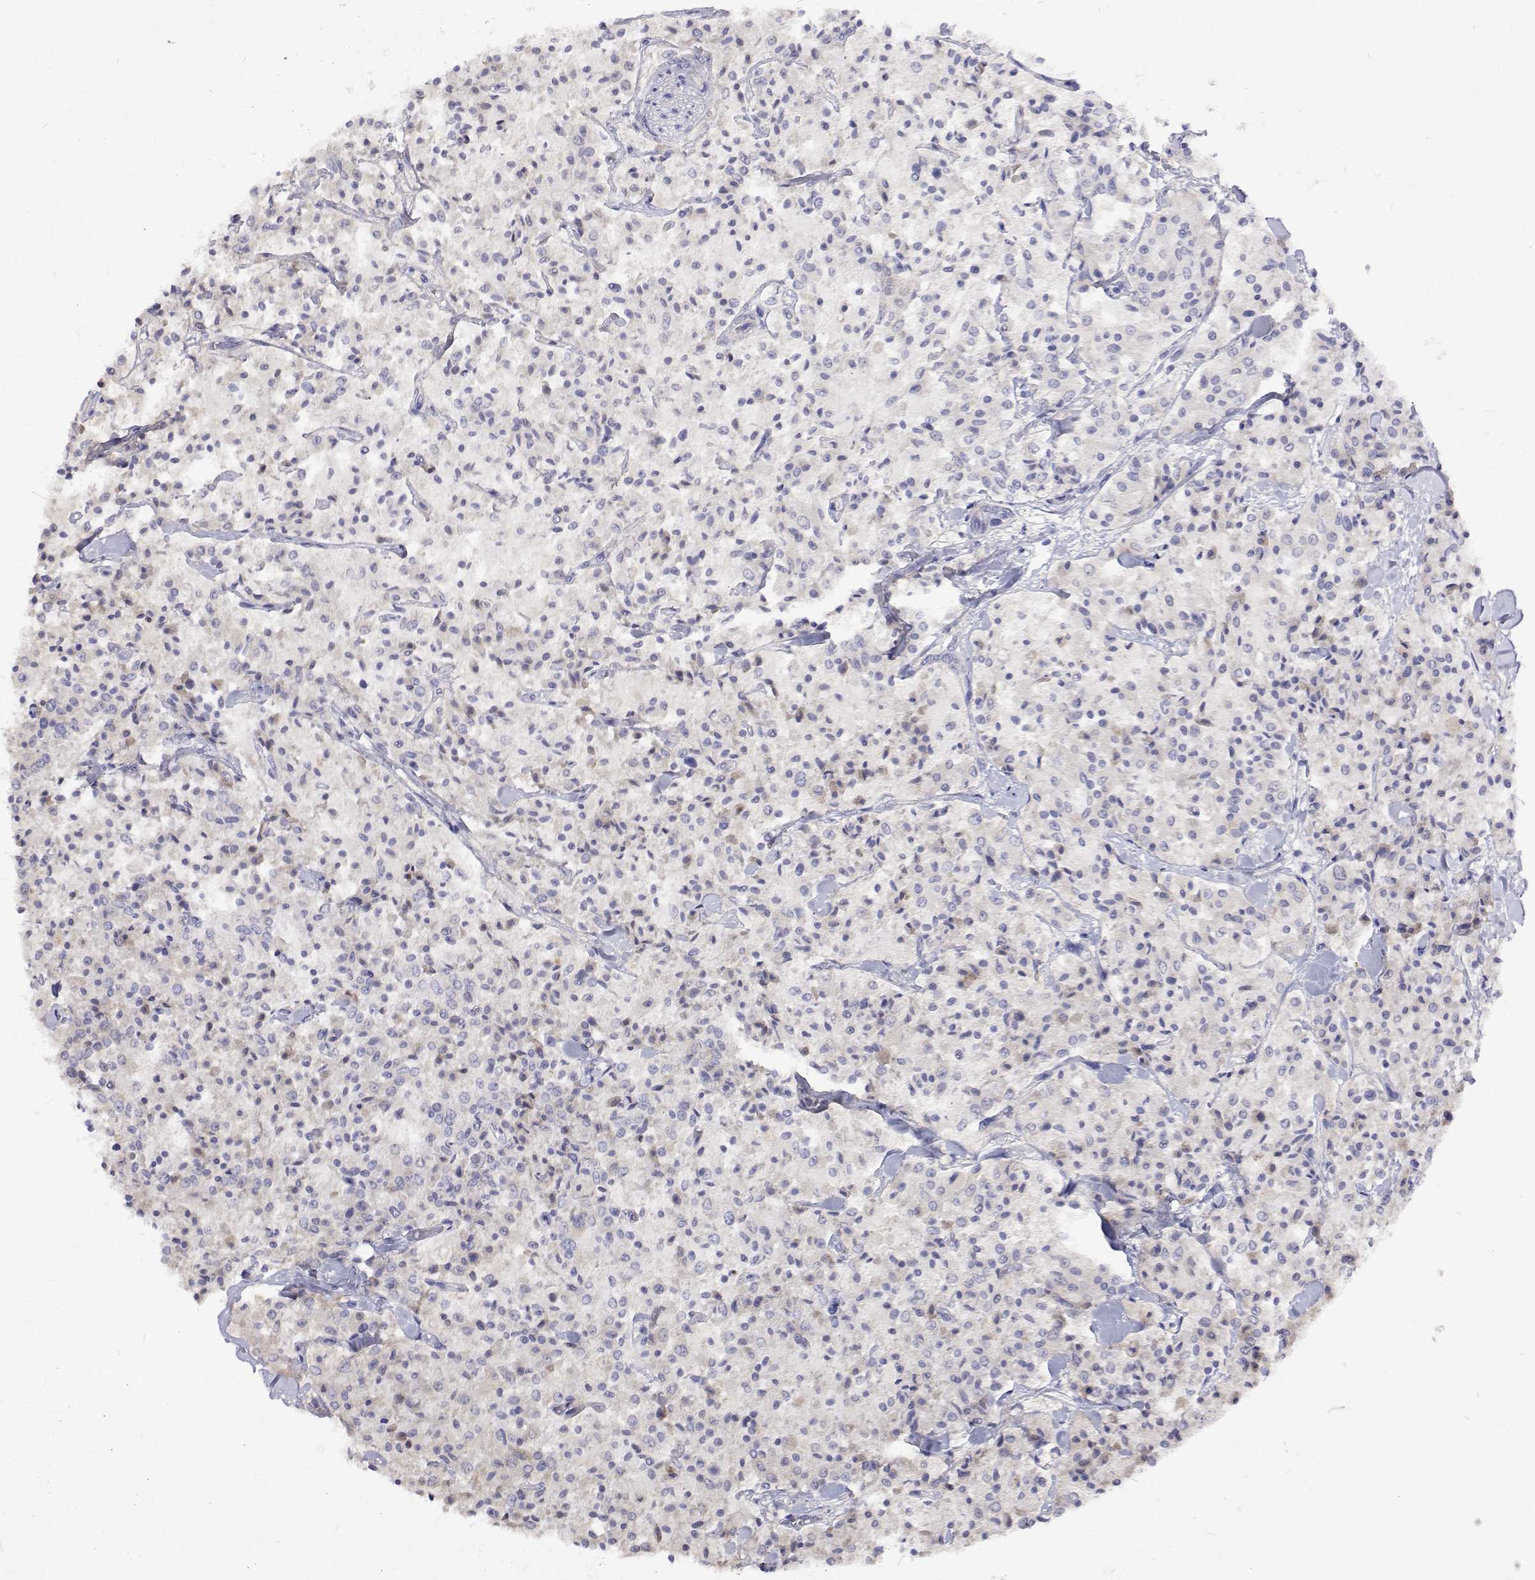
{"staining": {"intensity": "negative", "quantity": "none", "location": "none"}, "tissue": "carcinoid", "cell_type": "Tumor cells", "image_type": "cancer", "snomed": [{"axis": "morphology", "description": "Carcinoid, malignant, NOS"}, {"axis": "topography", "description": "Lung"}], "caption": "High magnification brightfield microscopy of malignant carcinoid stained with DAB (3,3'-diaminobenzidine) (brown) and counterstained with hematoxylin (blue): tumor cells show no significant positivity.", "gene": "PADI1", "patient": {"sex": "male", "age": 71}}